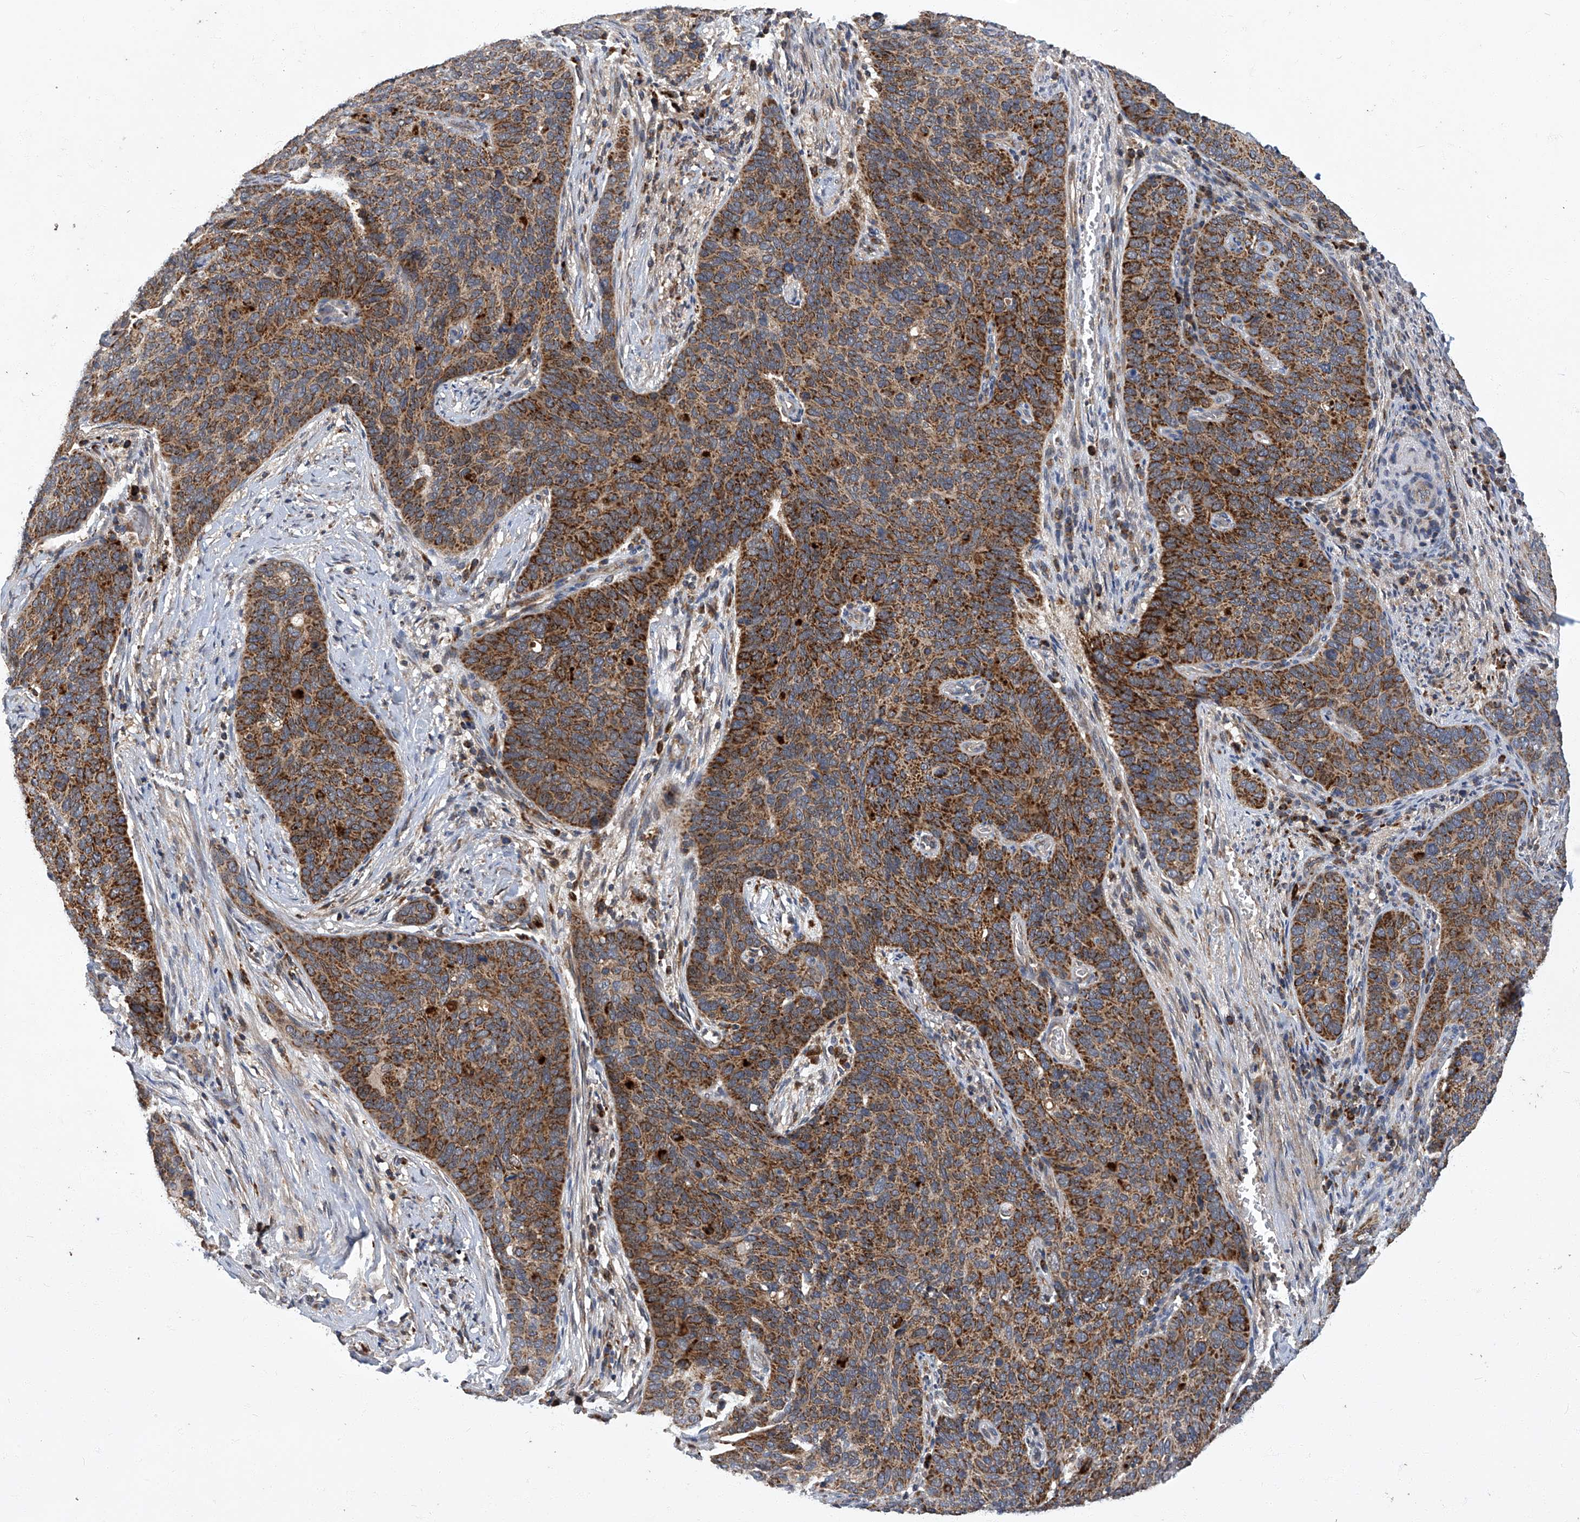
{"staining": {"intensity": "moderate", "quantity": ">75%", "location": "cytoplasmic/membranous"}, "tissue": "cervical cancer", "cell_type": "Tumor cells", "image_type": "cancer", "snomed": [{"axis": "morphology", "description": "Squamous cell carcinoma, NOS"}, {"axis": "topography", "description": "Cervix"}], "caption": "DAB immunohistochemical staining of squamous cell carcinoma (cervical) shows moderate cytoplasmic/membranous protein staining in approximately >75% of tumor cells.", "gene": "TNFRSF13B", "patient": {"sex": "female", "age": 60}}